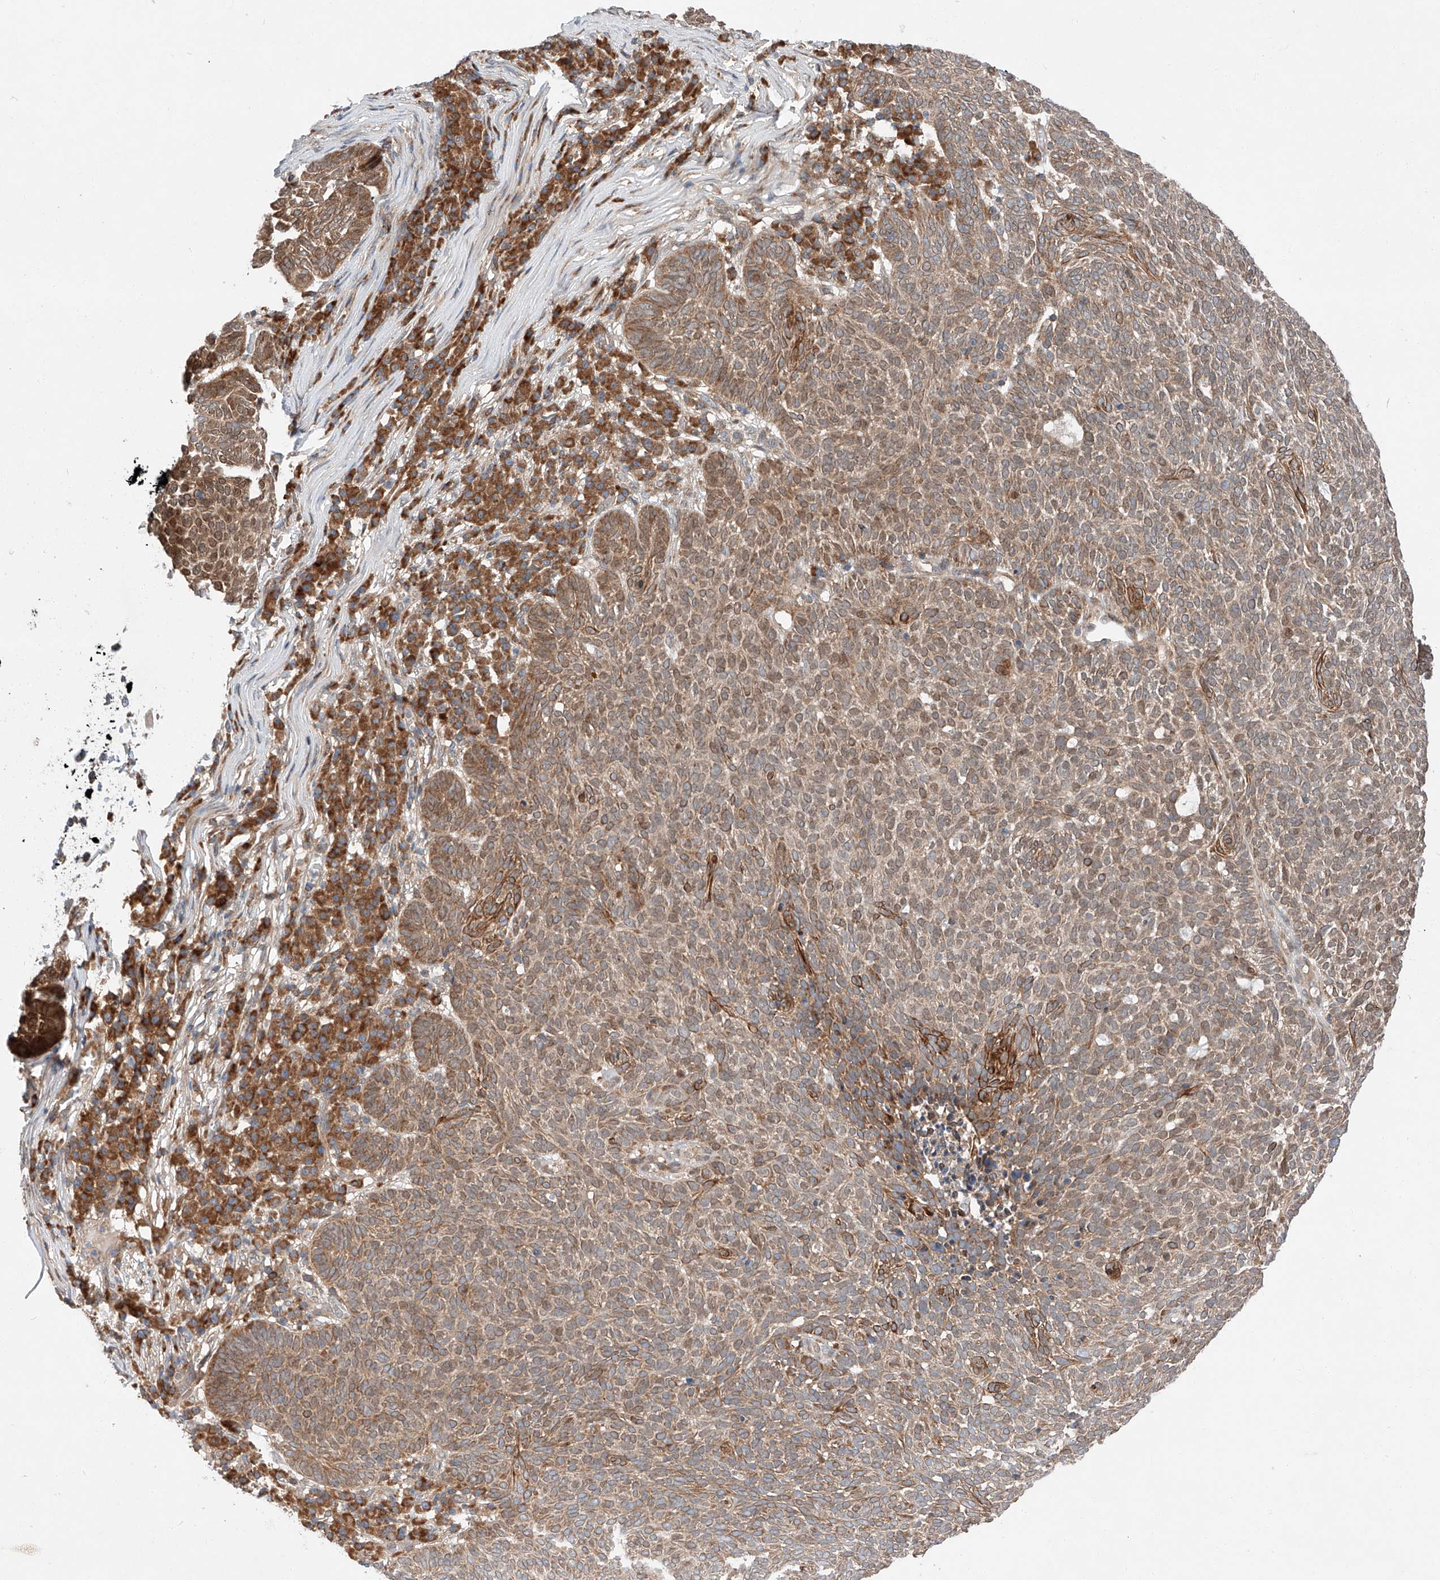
{"staining": {"intensity": "moderate", "quantity": ">75%", "location": "cytoplasmic/membranous,nuclear"}, "tissue": "skin cancer", "cell_type": "Tumor cells", "image_type": "cancer", "snomed": [{"axis": "morphology", "description": "Squamous cell carcinoma, NOS"}, {"axis": "topography", "description": "Skin"}], "caption": "Tumor cells exhibit moderate cytoplasmic/membranous and nuclear staining in approximately >75% of cells in skin cancer.", "gene": "RUSC1", "patient": {"sex": "female", "age": 90}}